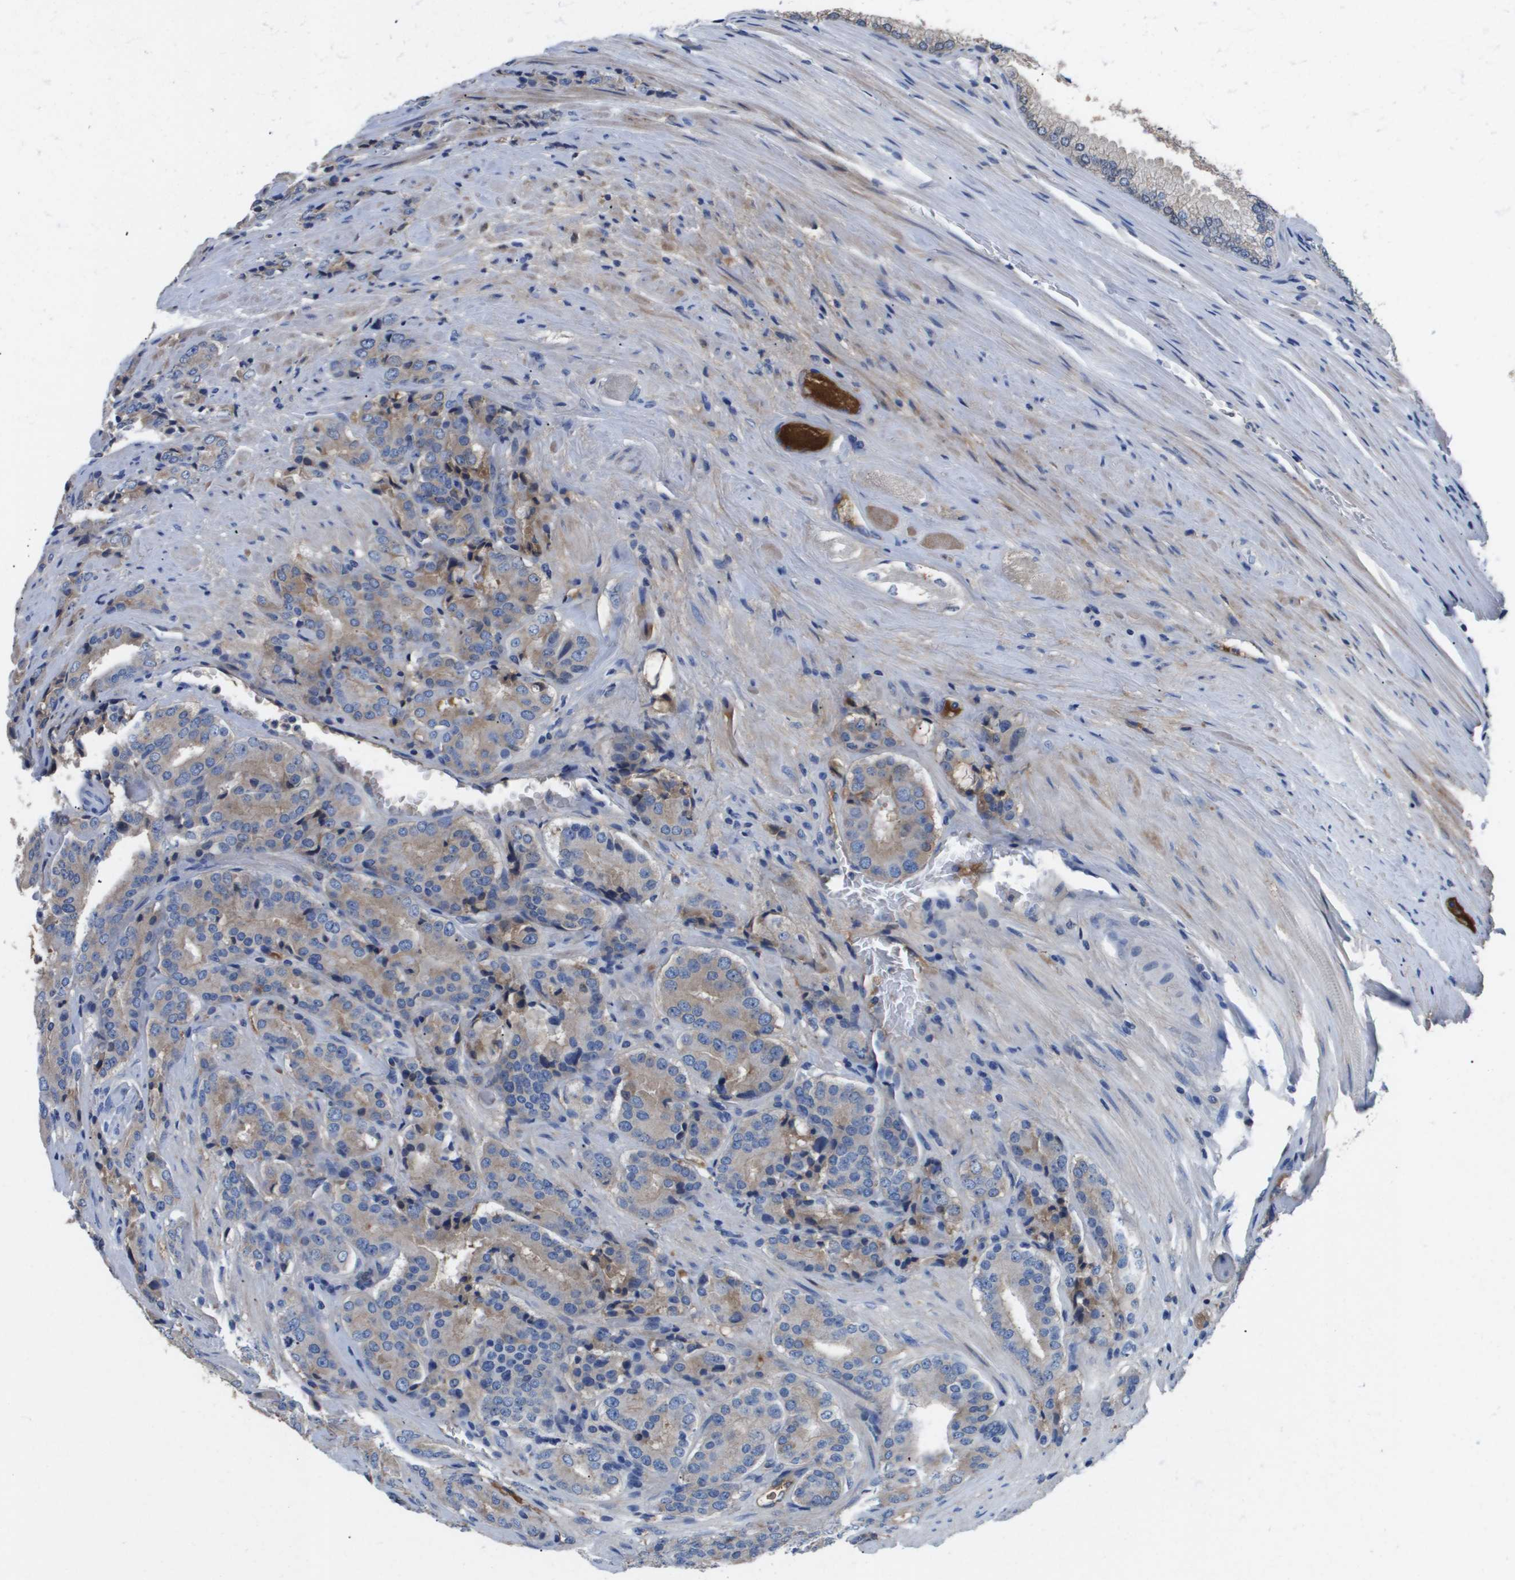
{"staining": {"intensity": "weak", "quantity": ">75%", "location": "cytoplasmic/membranous"}, "tissue": "prostate cancer", "cell_type": "Tumor cells", "image_type": "cancer", "snomed": [{"axis": "morphology", "description": "Adenocarcinoma, High grade"}, {"axis": "topography", "description": "Prostate"}], "caption": "Protein analysis of prostate cancer (adenocarcinoma (high-grade)) tissue displays weak cytoplasmic/membranous staining in about >75% of tumor cells. The protein of interest is stained brown, and the nuclei are stained in blue (DAB (3,3'-diaminobenzidine) IHC with brightfield microscopy, high magnification).", "gene": "SERPINA6", "patient": {"sex": "male", "age": 71}}